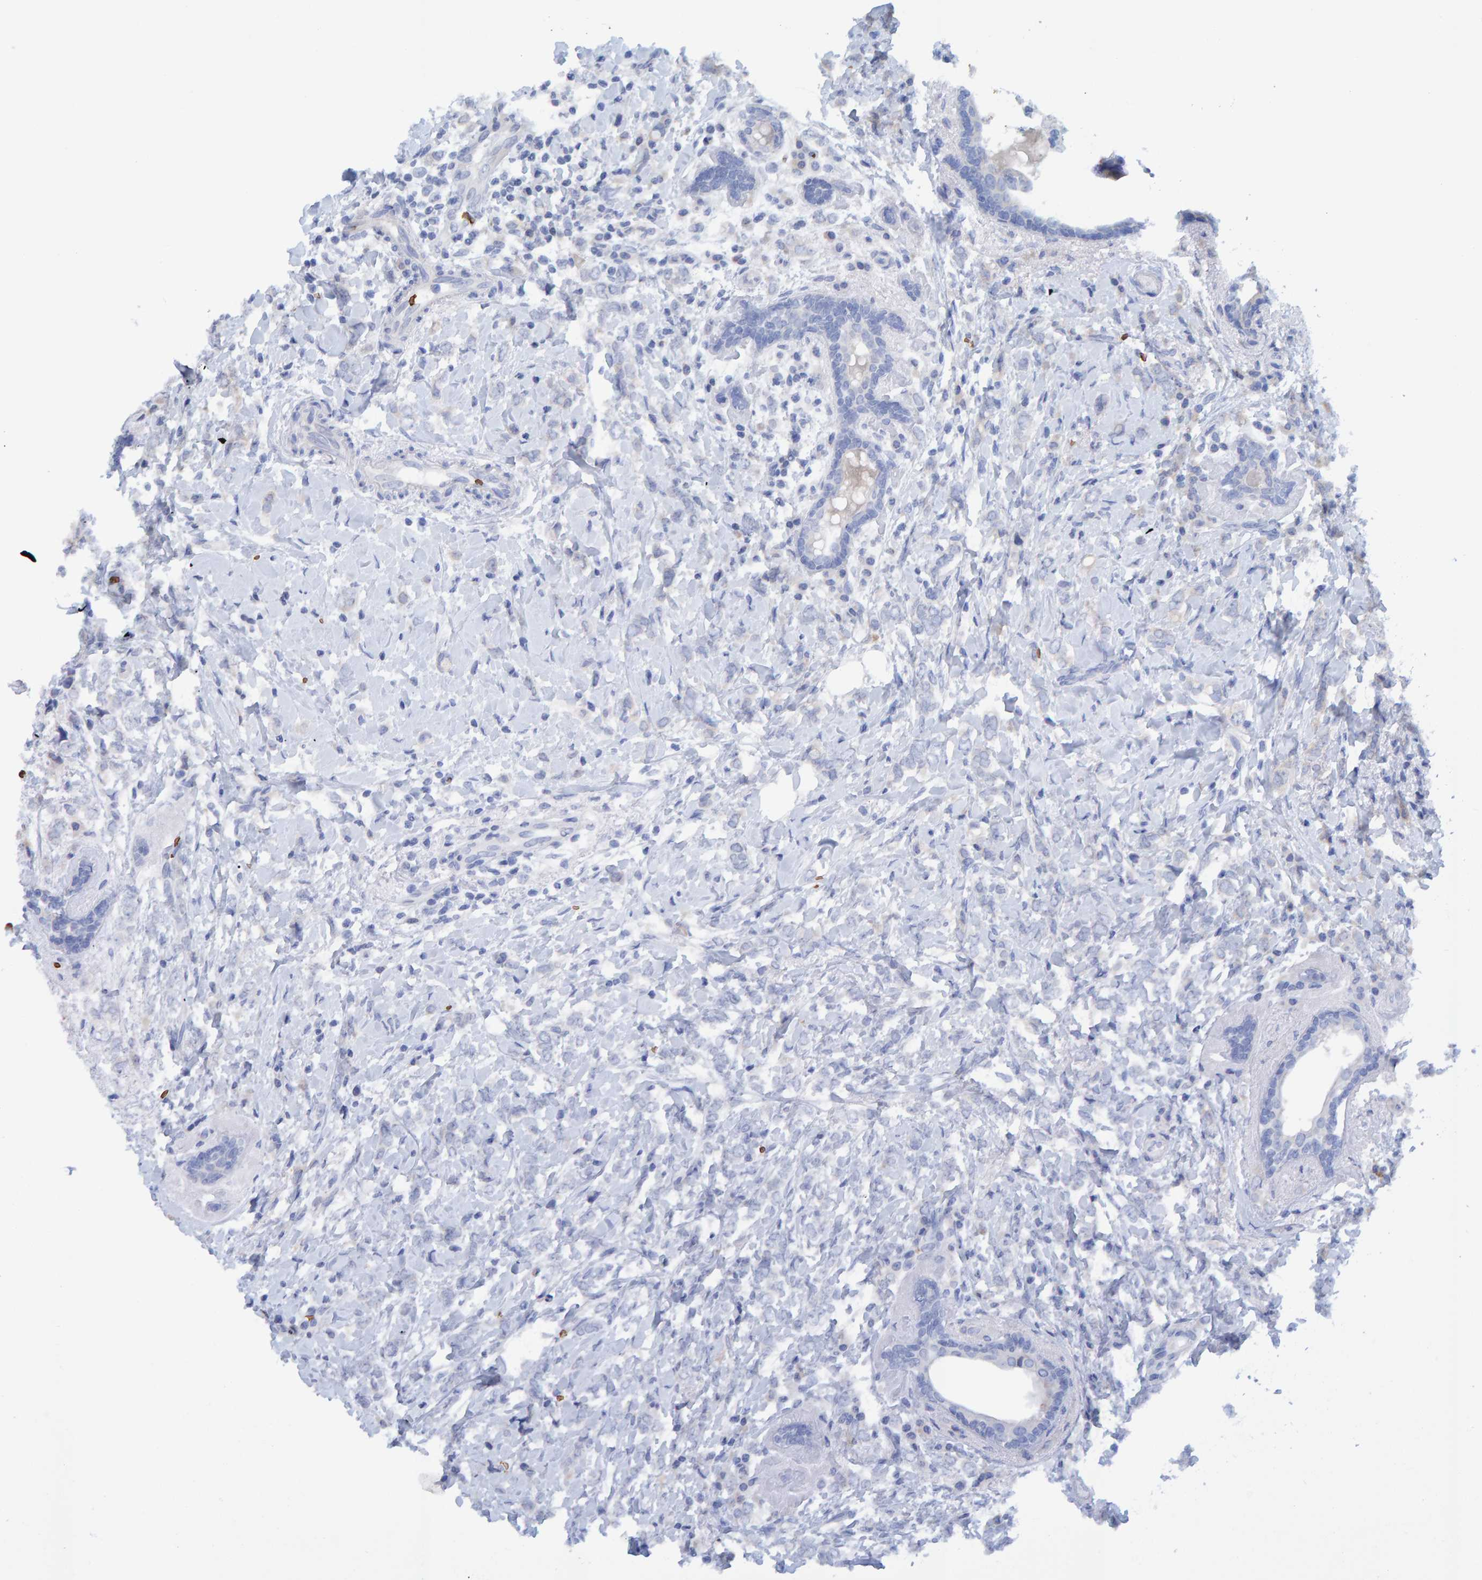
{"staining": {"intensity": "negative", "quantity": "none", "location": "none"}, "tissue": "breast cancer", "cell_type": "Tumor cells", "image_type": "cancer", "snomed": [{"axis": "morphology", "description": "Normal tissue, NOS"}, {"axis": "morphology", "description": "Lobular carcinoma"}, {"axis": "topography", "description": "Breast"}], "caption": "The micrograph demonstrates no staining of tumor cells in breast cancer.", "gene": "VPS9D1", "patient": {"sex": "female", "age": 47}}